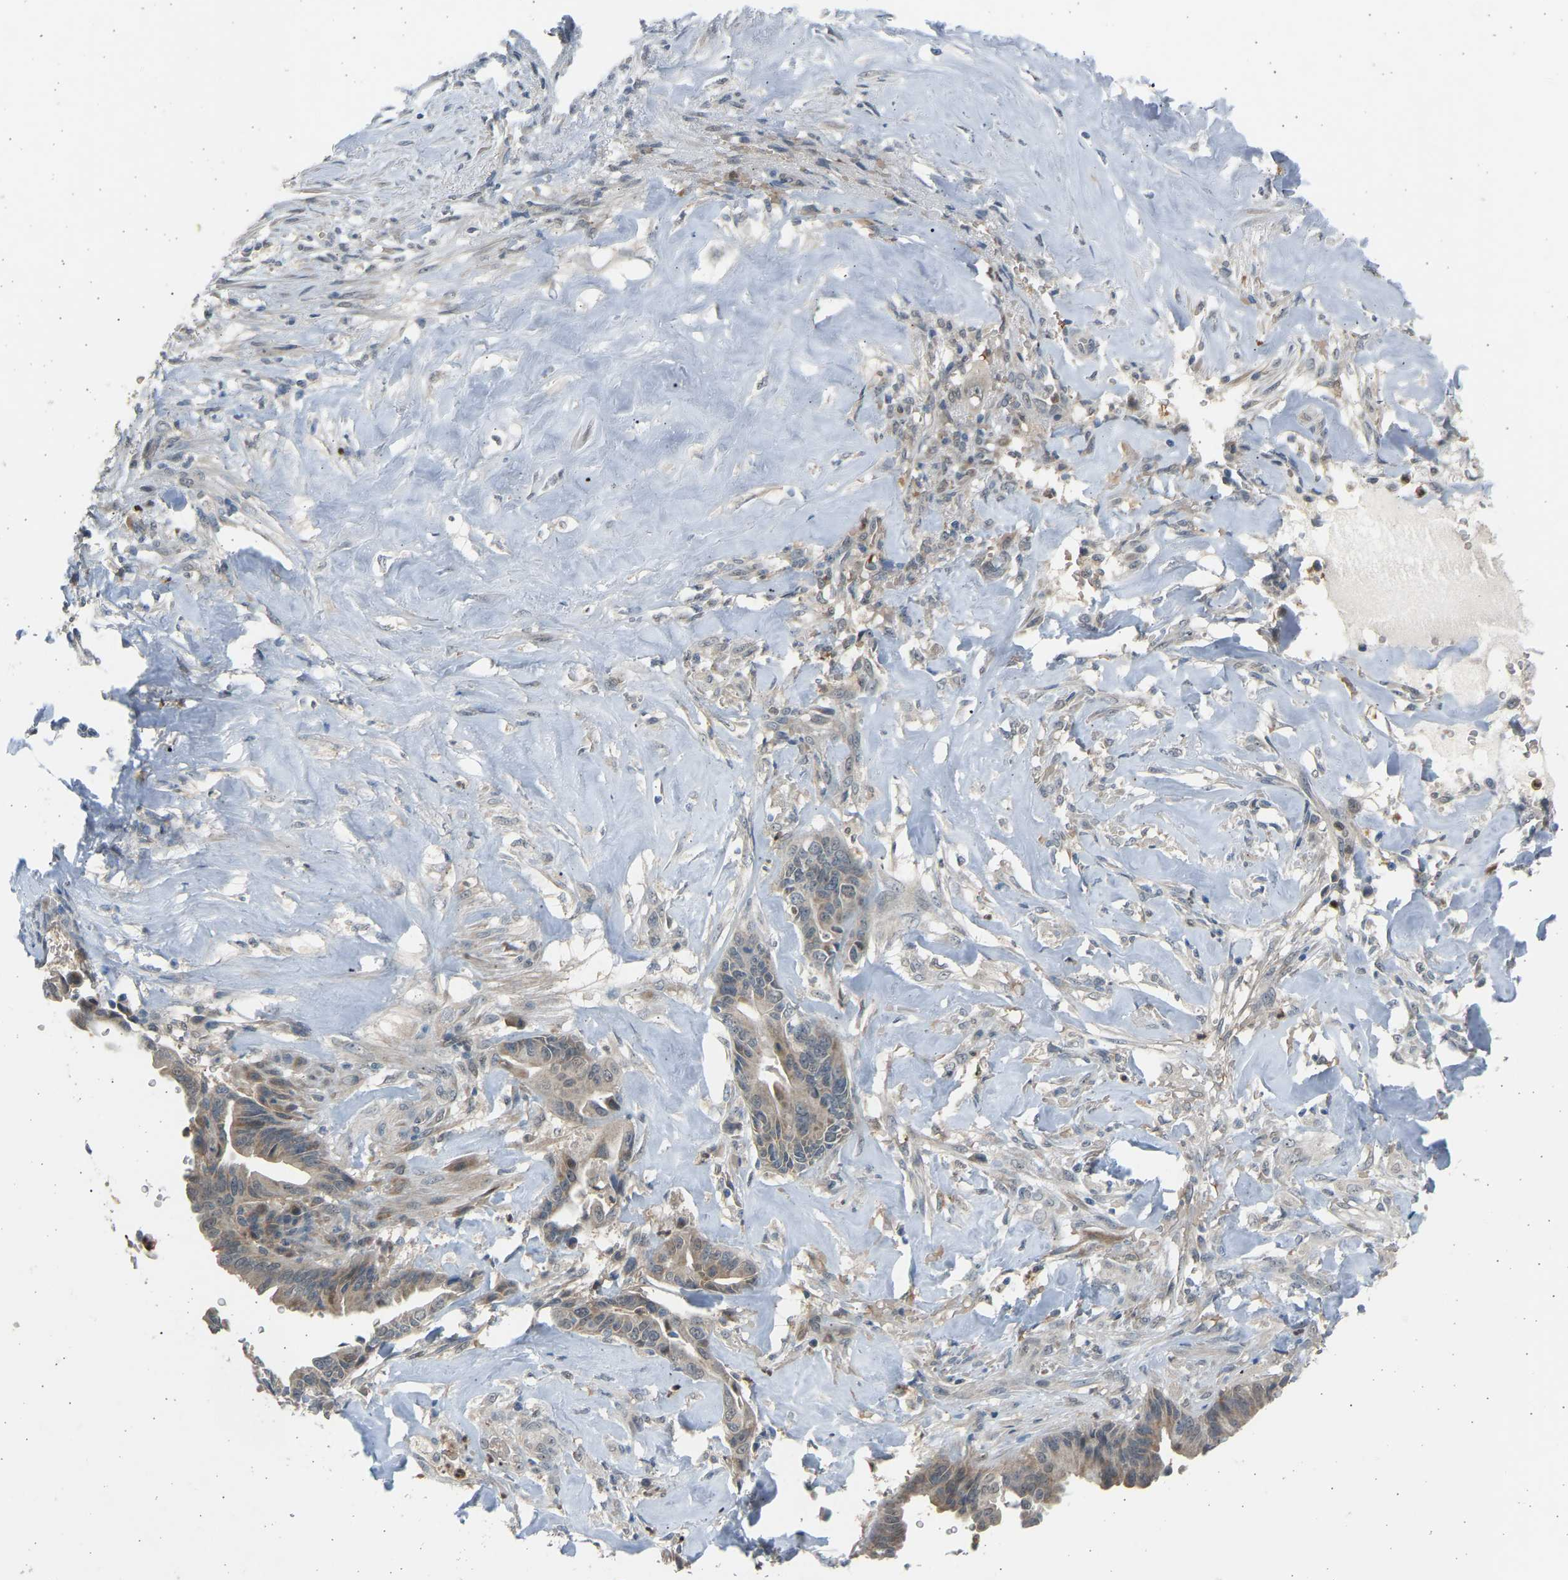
{"staining": {"intensity": "weak", "quantity": "<25%", "location": "cytoplasmic/membranous,nuclear"}, "tissue": "liver cancer", "cell_type": "Tumor cells", "image_type": "cancer", "snomed": [{"axis": "morphology", "description": "Cholangiocarcinoma"}, {"axis": "topography", "description": "Liver"}], "caption": "An immunohistochemistry photomicrograph of liver cancer is shown. There is no staining in tumor cells of liver cancer.", "gene": "BIRC2", "patient": {"sex": "female", "age": 67}}